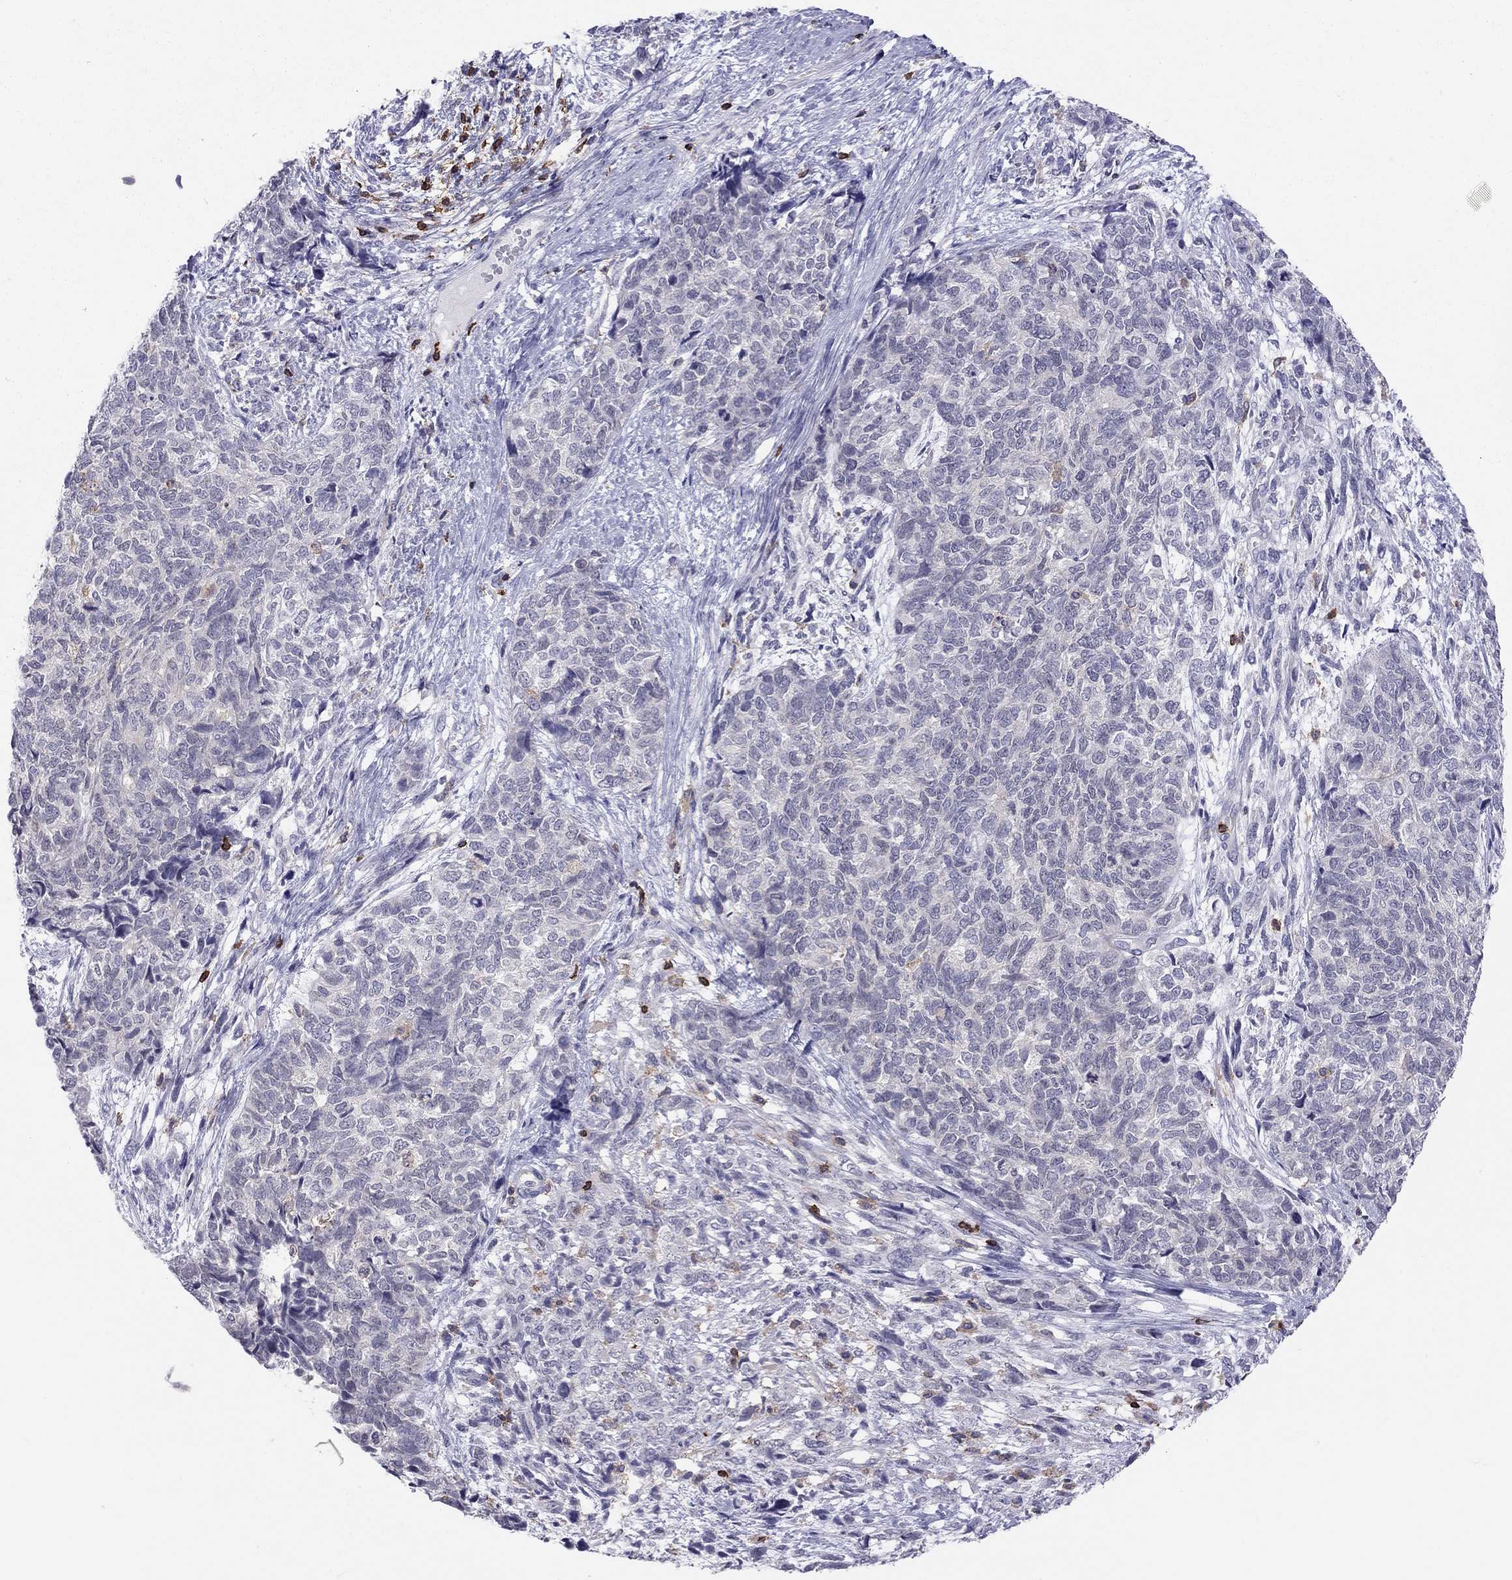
{"staining": {"intensity": "negative", "quantity": "none", "location": "none"}, "tissue": "cervical cancer", "cell_type": "Tumor cells", "image_type": "cancer", "snomed": [{"axis": "morphology", "description": "Squamous cell carcinoma, NOS"}, {"axis": "topography", "description": "Cervix"}], "caption": "The photomicrograph displays no staining of tumor cells in cervical squamous cell carcinoma.", "gene": "MND1", "patient": {"sex": "female", "age": 63}}